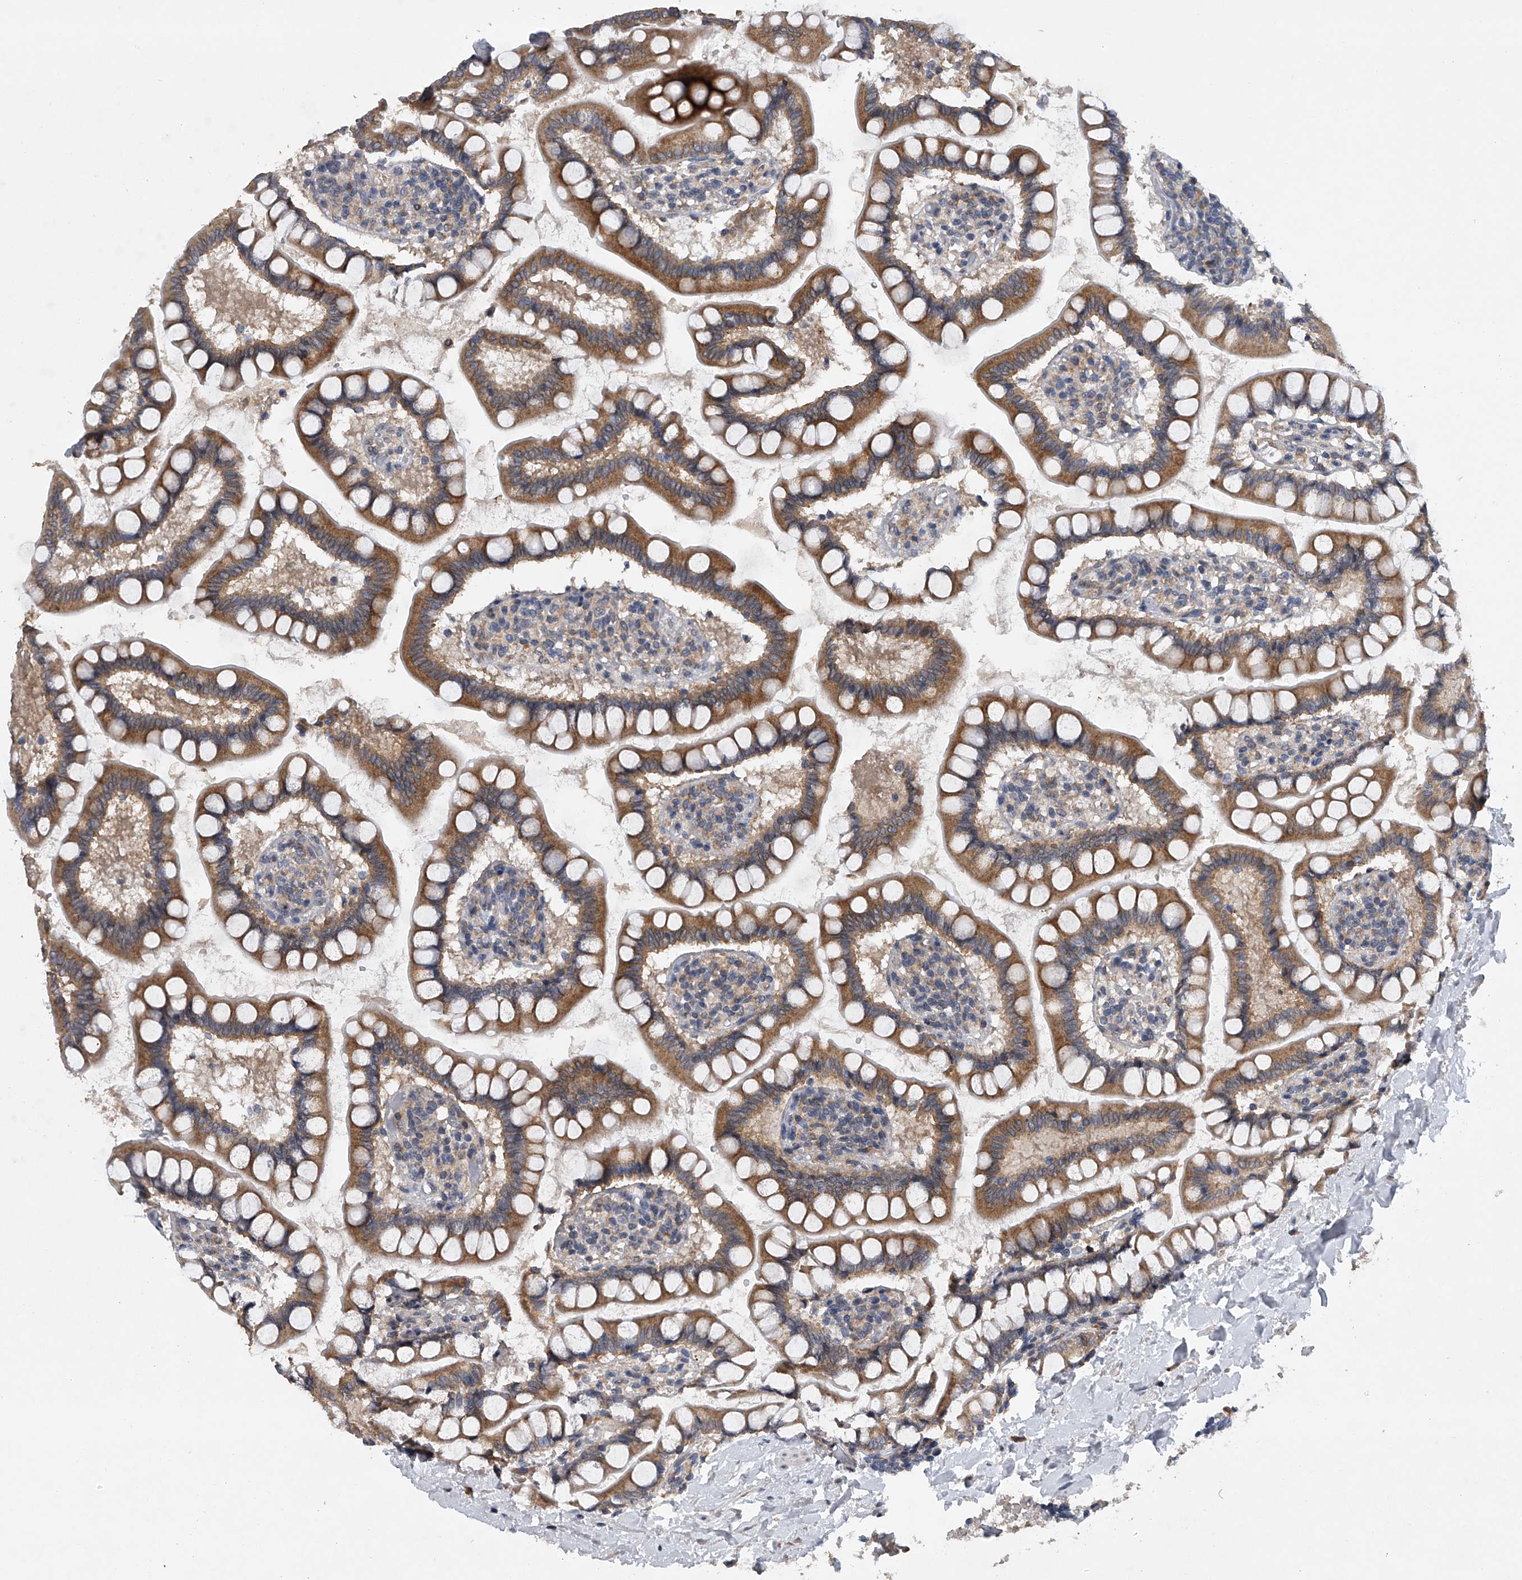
{"staining": {"intensity": "moderate", "quantity": ">75%", "location": "cytoplasmic/membranous"}, "tissue": "small intestine", "cell_type": "Glandular cells", "image_type": "normal", "snomed": [{"axis": "morphology", "description": "Normal tissue, NOS"}, {"axis": "topography", "description": "Small intestine"}], "caption": "Moderate cytoplasmic/membranous staining for a protein is appreciated in about >75% of glandular cells of benign small intestine using immunohistochemistry.", "gene": "RNF5", "patient": {"sex": "female", "age": 84}}